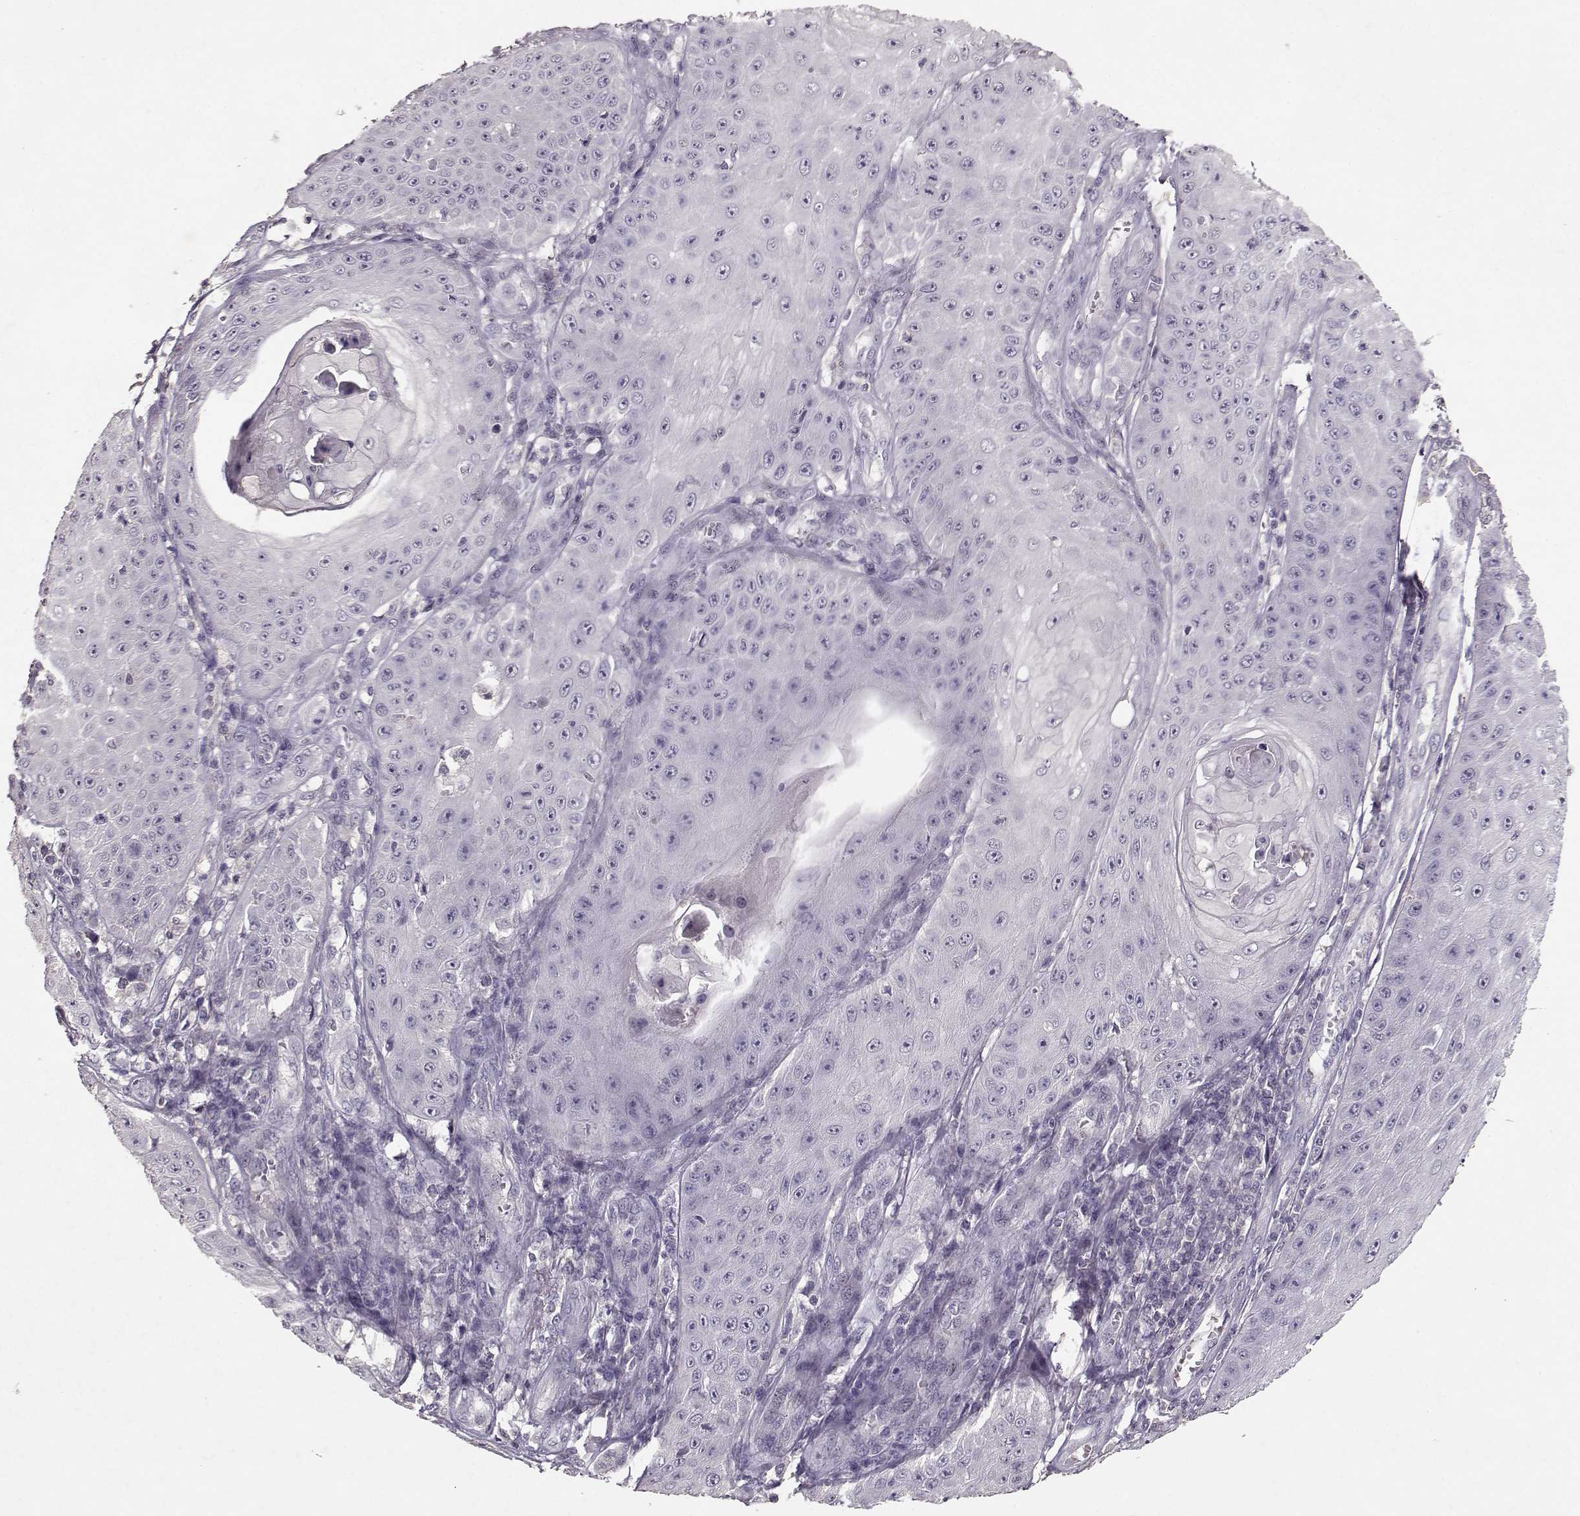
{"staining": {"intensity": "negative", "quantity": "none", "location": "none"}, "tissue": "skin cancer", "cell_type": "Tumor cells", "image_type": "cancer", "snomed": [{"axis": "morphology", "description": "Squamous cell carcinoma, NOS"}, {"axis": "topography", "description": "Skin"}], "caption": "An image of squamous cell carcinoma (skin) stained for a protein shows no brown staining in tumor cells.", "gene": "UROC1", "patient": {"sex": "male", "age": 70}}